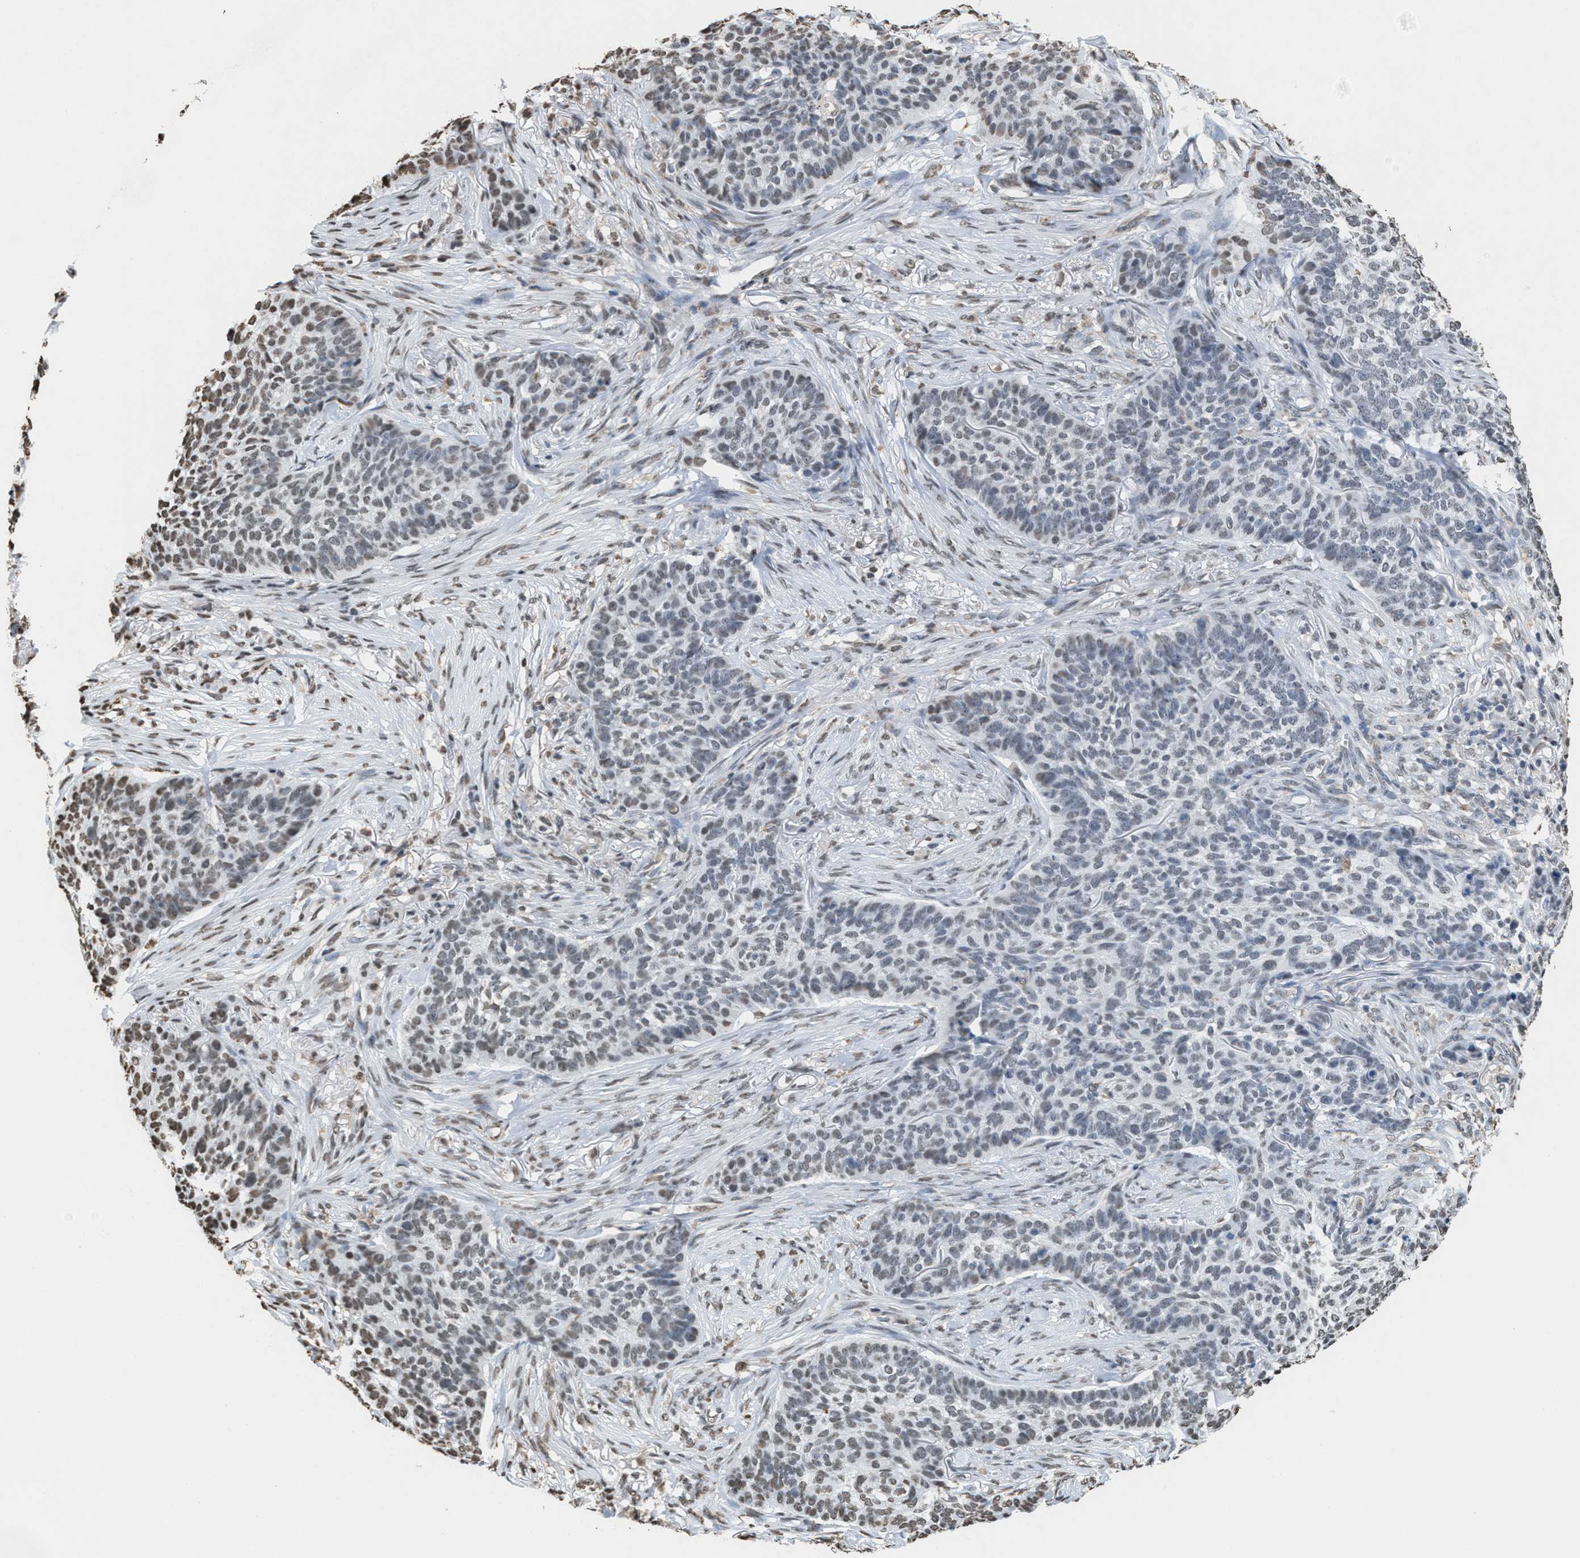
{"staining": {"intensity": "weak", "quantity": "<25%", "location": "nuclear"}, "tissue": "skin cancer", "cell_type": "Tumor cells", "image_type": "cancer", "snomed": [{"axis": "morphology", "description": "Basal cell carcinoma"}, {"axis": "topography", "description": "Skin"}], "caption": "Immunohistochemistry (IHC) of skin cancer exhibits no expression in tumor cells. (DAB (3,3'-diaminobenzidine) immunohistochemistry with hematoxylin counter stain).", "gene": "NUP88", "patient": {"sex": "male", "age": 85}}